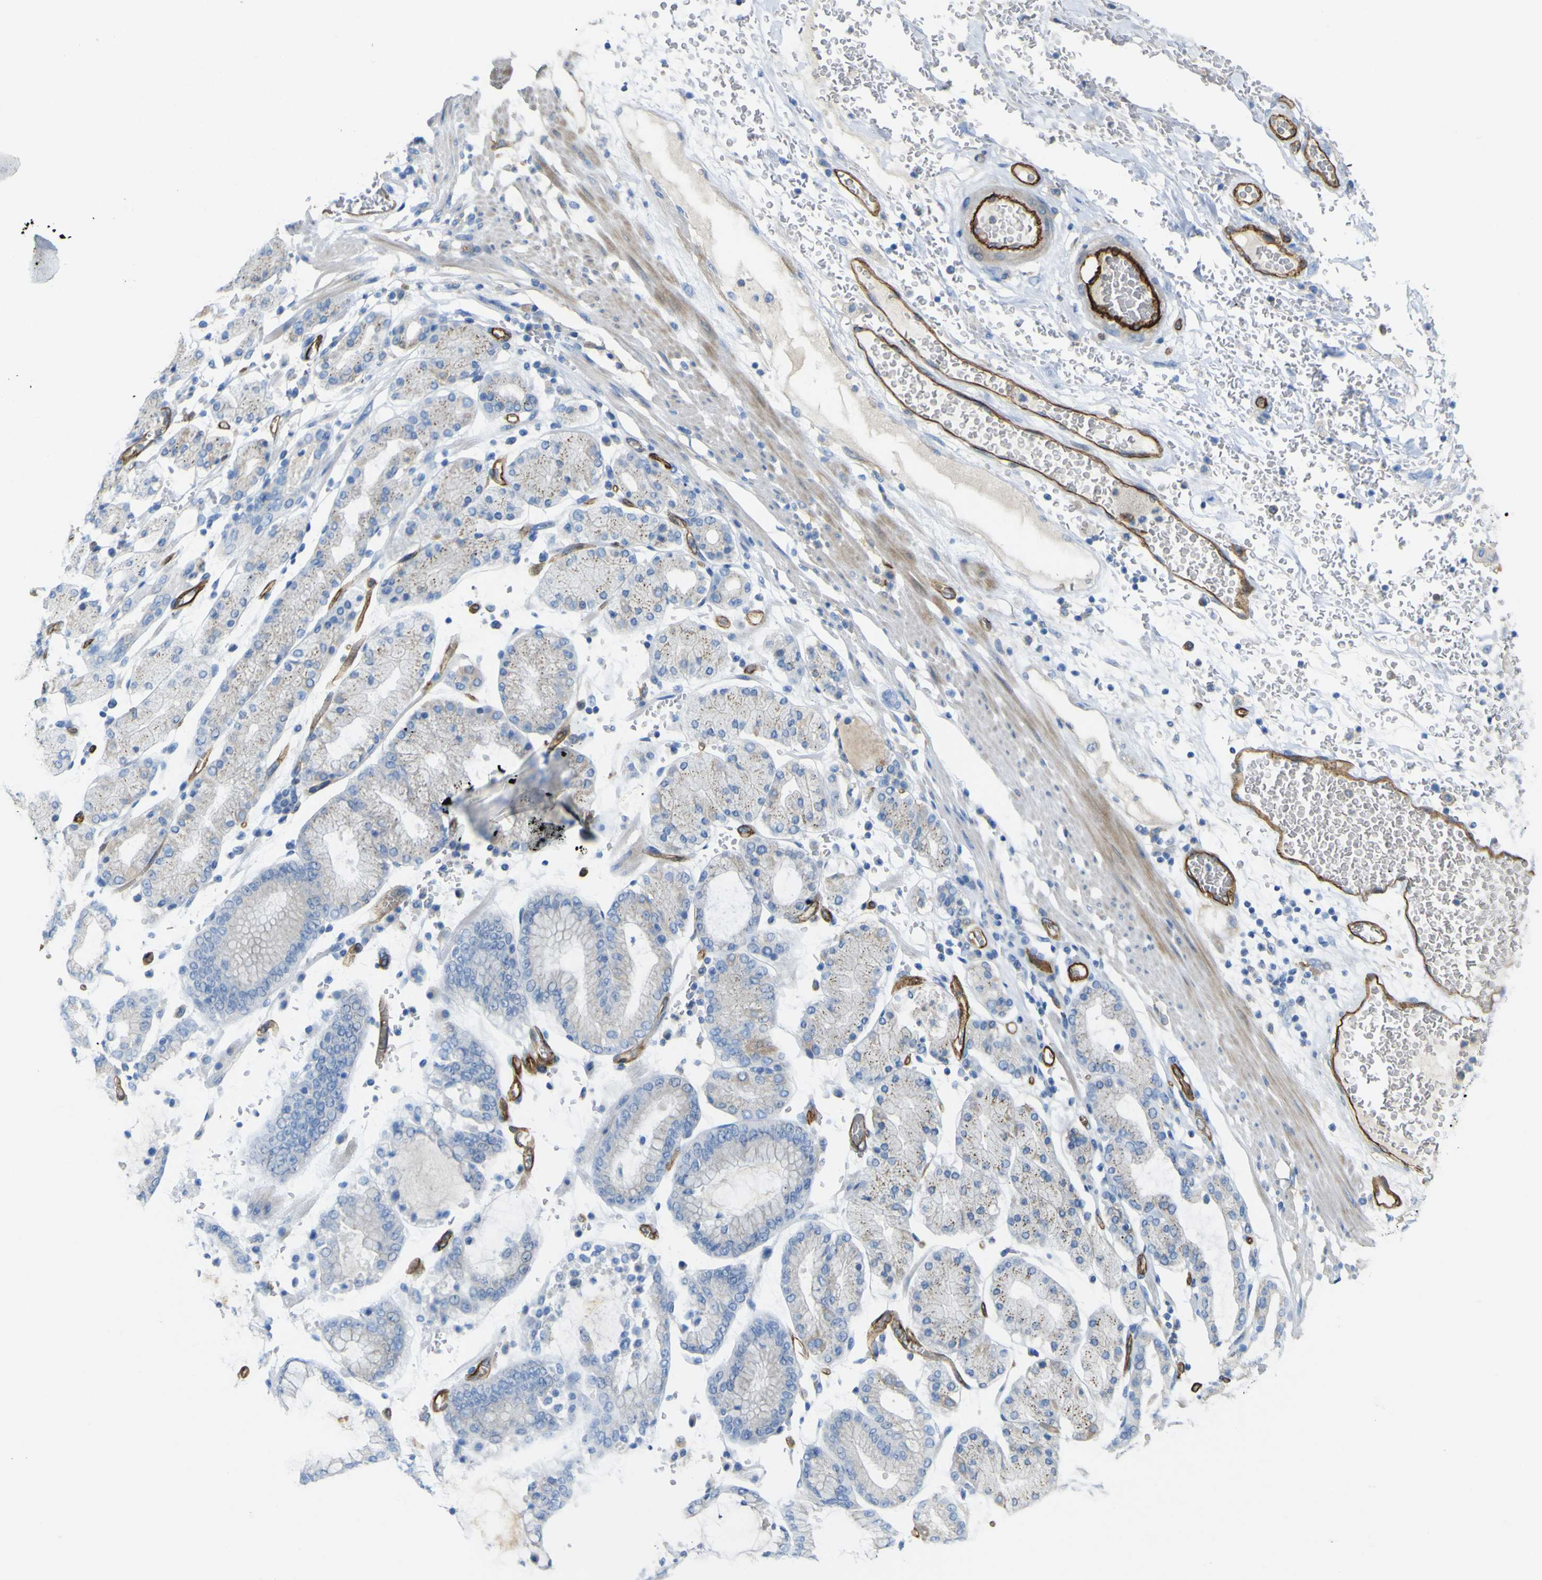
{"staining": {"intensity": "negative", "quantity": "none", "location": "none"}, "tissue": "stomach cancer", "cell_type": "Tumor cells", "image_type": "cancer", "snomed": [{"axis": "morphology", "description": "Normal tissue, NOS"}, {"axis": "morphology", "description": "Adenocarcinoma, NOS"}, {"axis": "topography", "description": "Stomach, upper"}, {"axis": "topography", "description": "Stomach"}], "caption": "This is a micrograph of immunohistochemistry (IHC) staining of stomach cancer (adenocarcinoma), which shows no expression in tumor cells.", "gene": "CD93", "patient": {"sex": "male", "age": 76}}